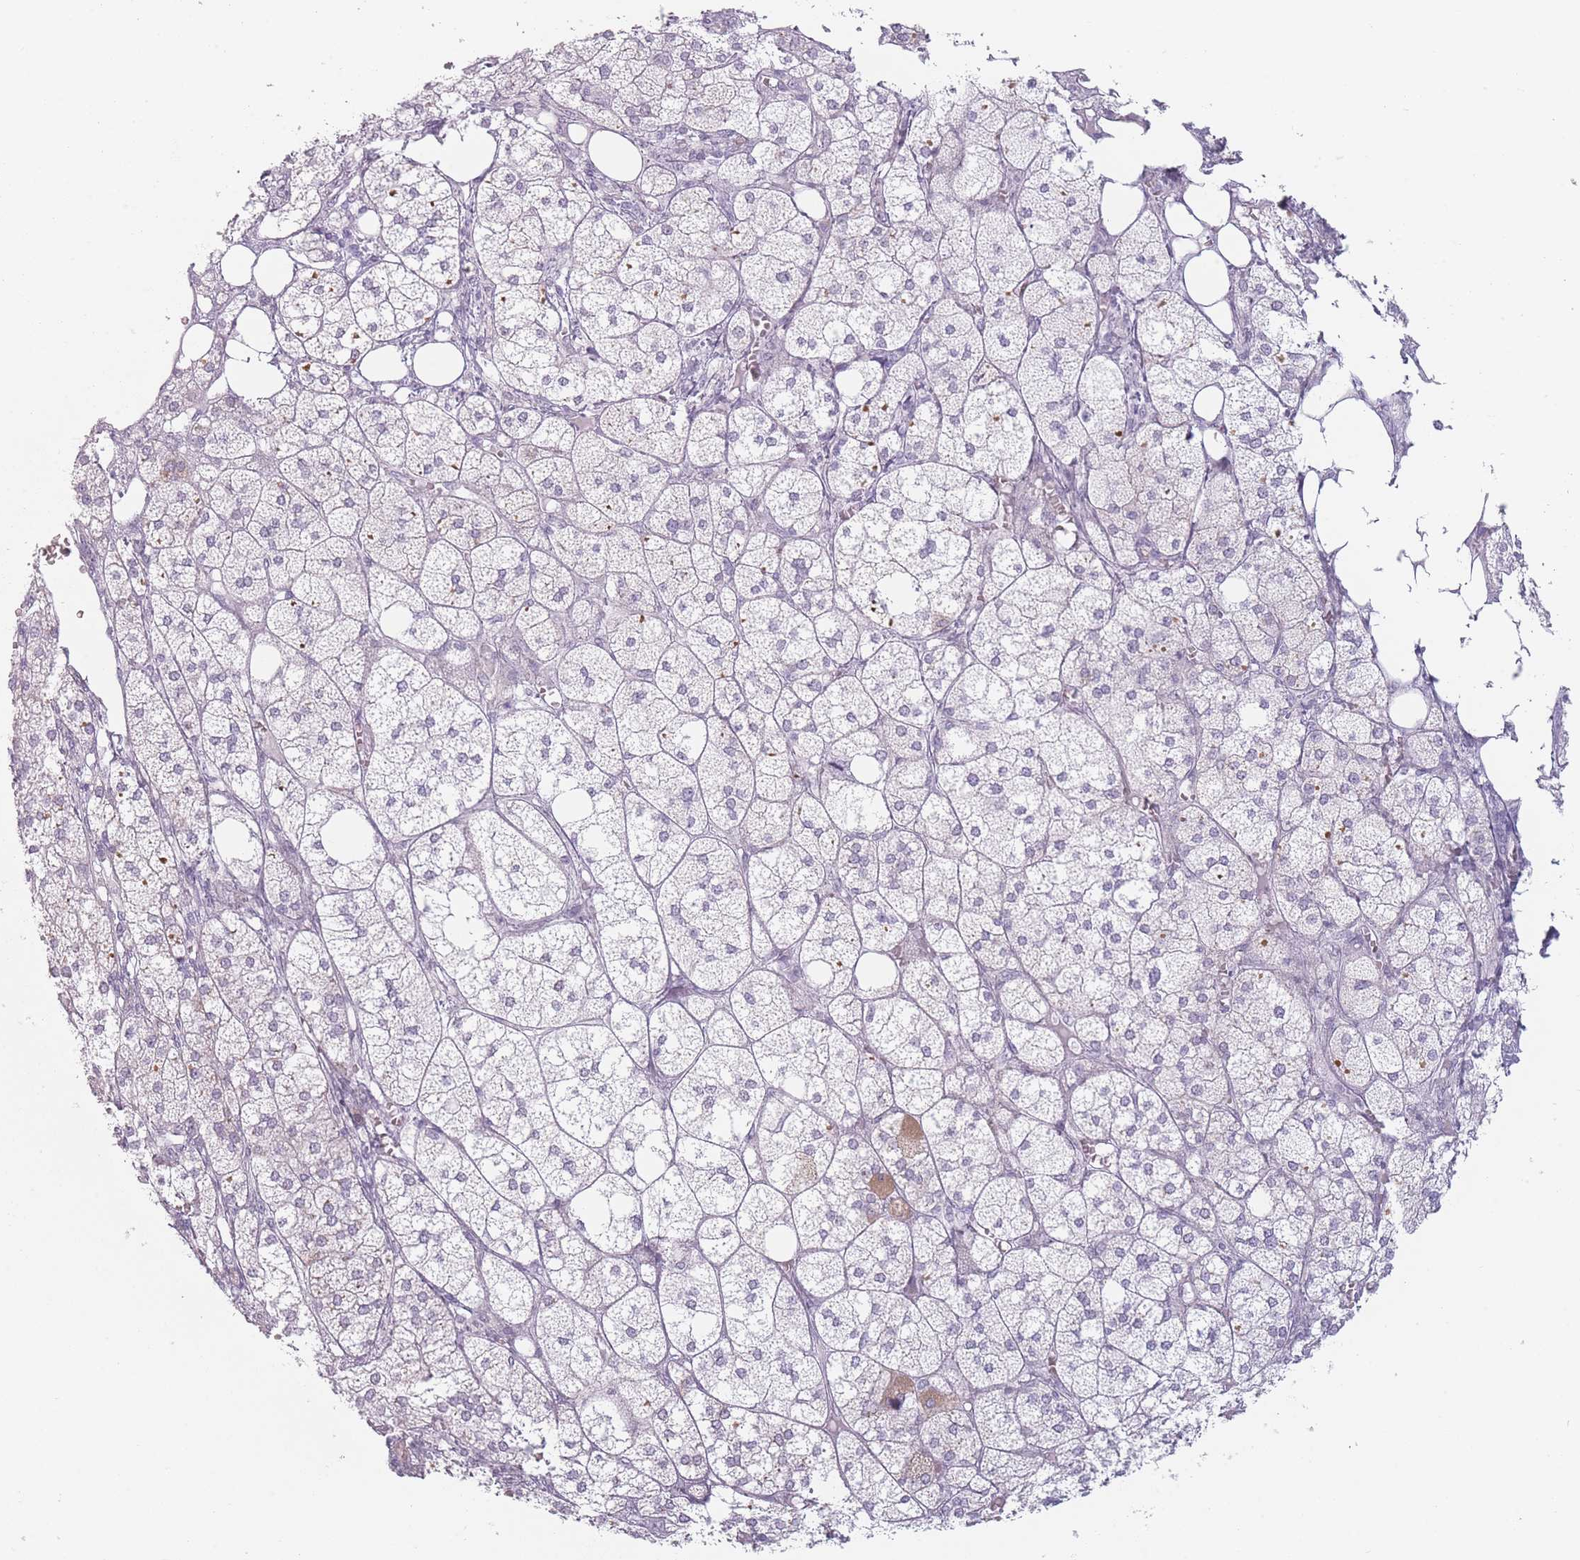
{"staining": {"intensity": "moderate", "quantity": "25%-75%", "location": "cytoplasmic/membranous"}, "tissue": "adrenal gland", "cell_type": "Glandular cells", "image_type": "normal", "snomed": [{"axis": "morphology", "description": "Normal tissue, NOS"}, {"axis": "topography", "description": "Adrenal gland"}], "caption": "This is an image of immunohistochemistry (IHC) staining of benign adrenal gland, which shows moderate staining in the cytoplasmic/membranous of glandular cells.", "gene": "DCHS1", "patient": {"sex": "female", "age": 61}}